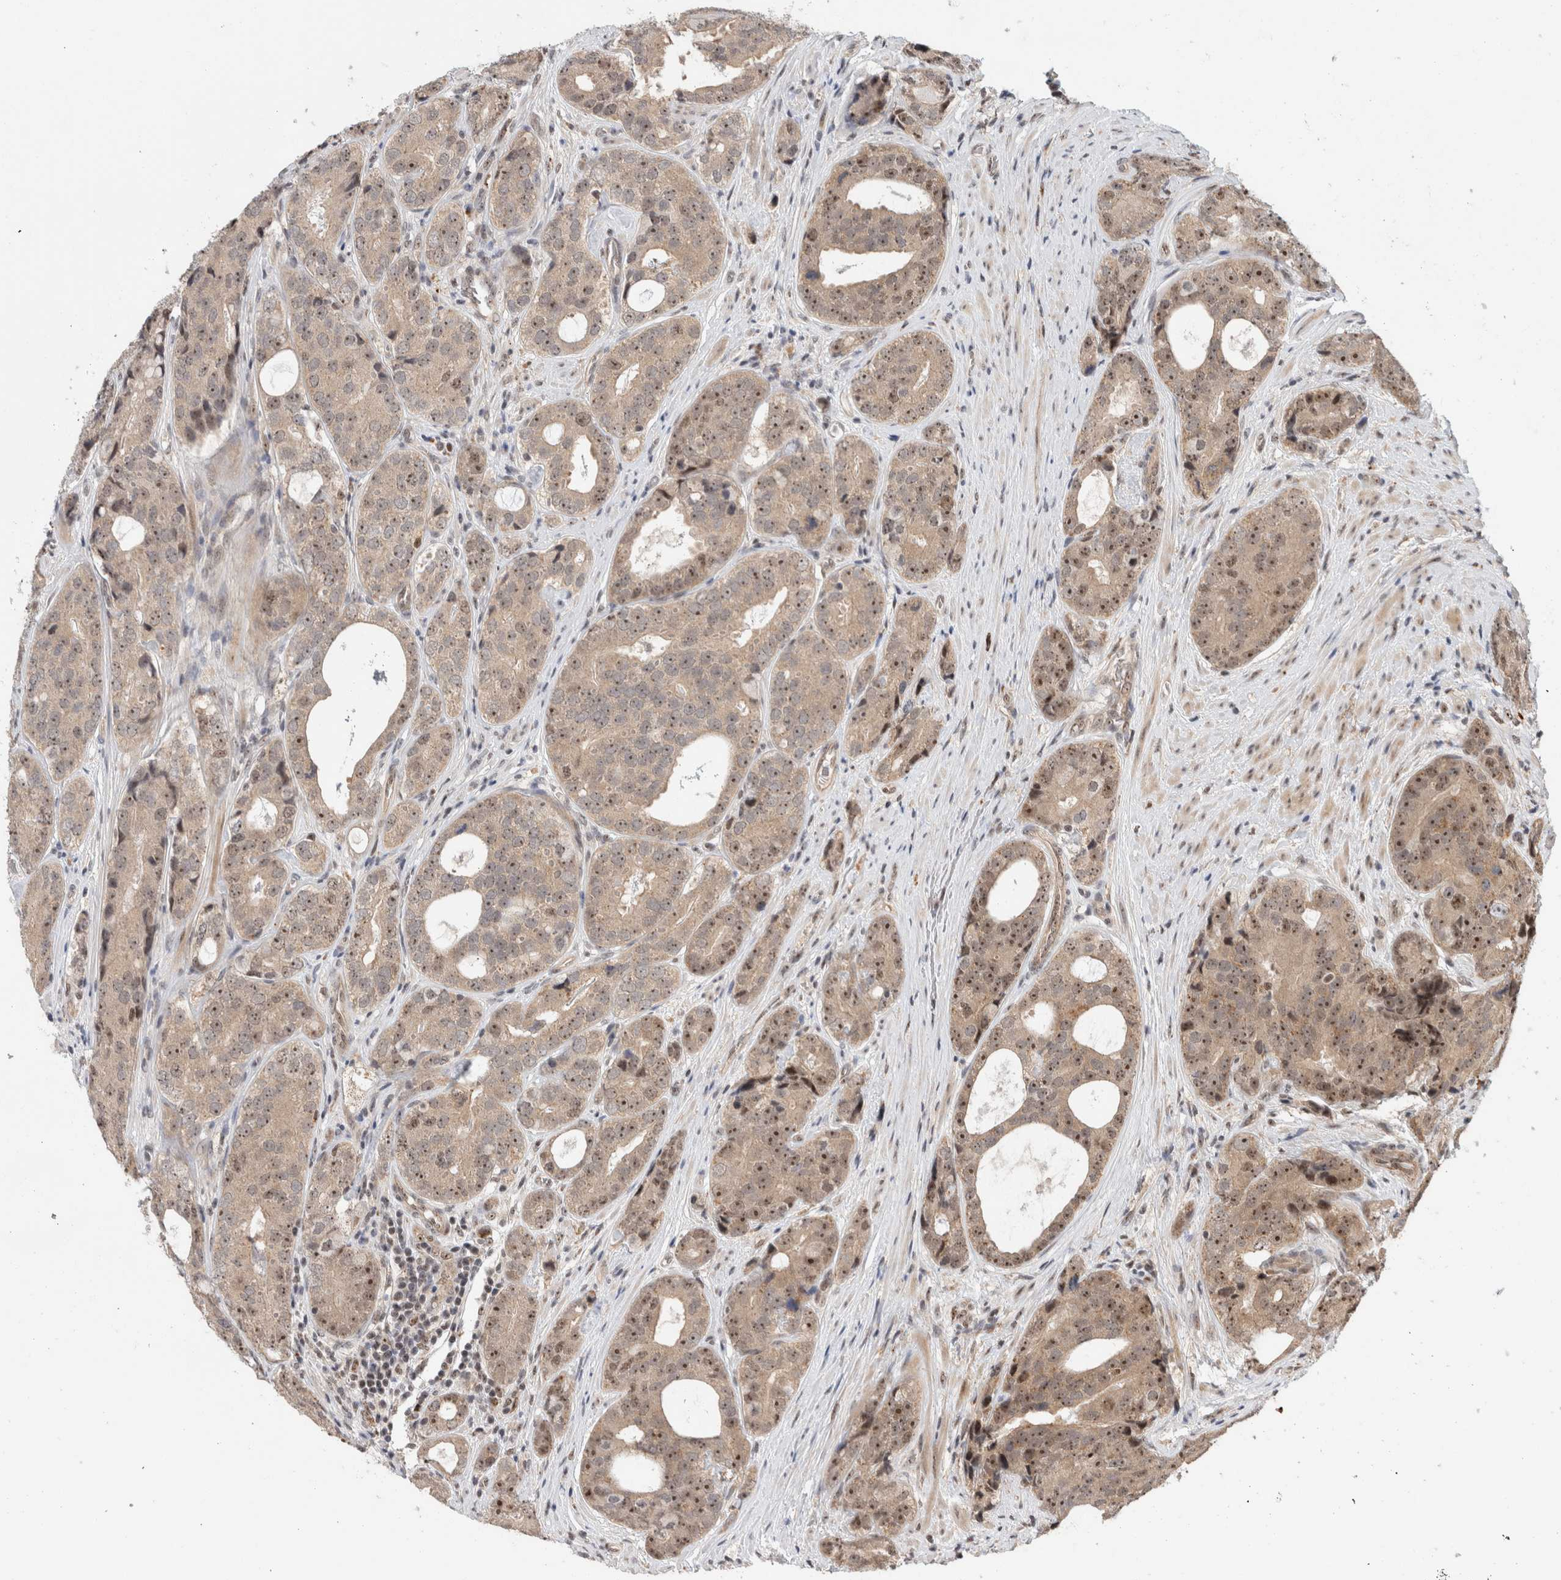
{"staining": {"intensity": "weak", "quantity": ">75%", "location": "cytoplasmic/membranous,nuclear"}, "tissue": "prostate cancer", "cell_type": "Tumor cells", "image_type": "cancer", "snomed": [{"axis": "morphology", "description": "Adenocarcinoma, High grade"}, {"axis": "topography", "description": "Prostate"}], "caption": "An immunohistochemistry (IHC) histopathology image of tumor tissue is shown. Protein staining in brown highlights weak cytoplasmic/membranous and nuclear positivity in adenocarcinoma (high-grade) (prostate) within tumor cells. The protein is shown in brown color, while the nuclei are stained blue.", "gene": "MPHOSPH6", "patient": {"sex": "male", "age": 56}}